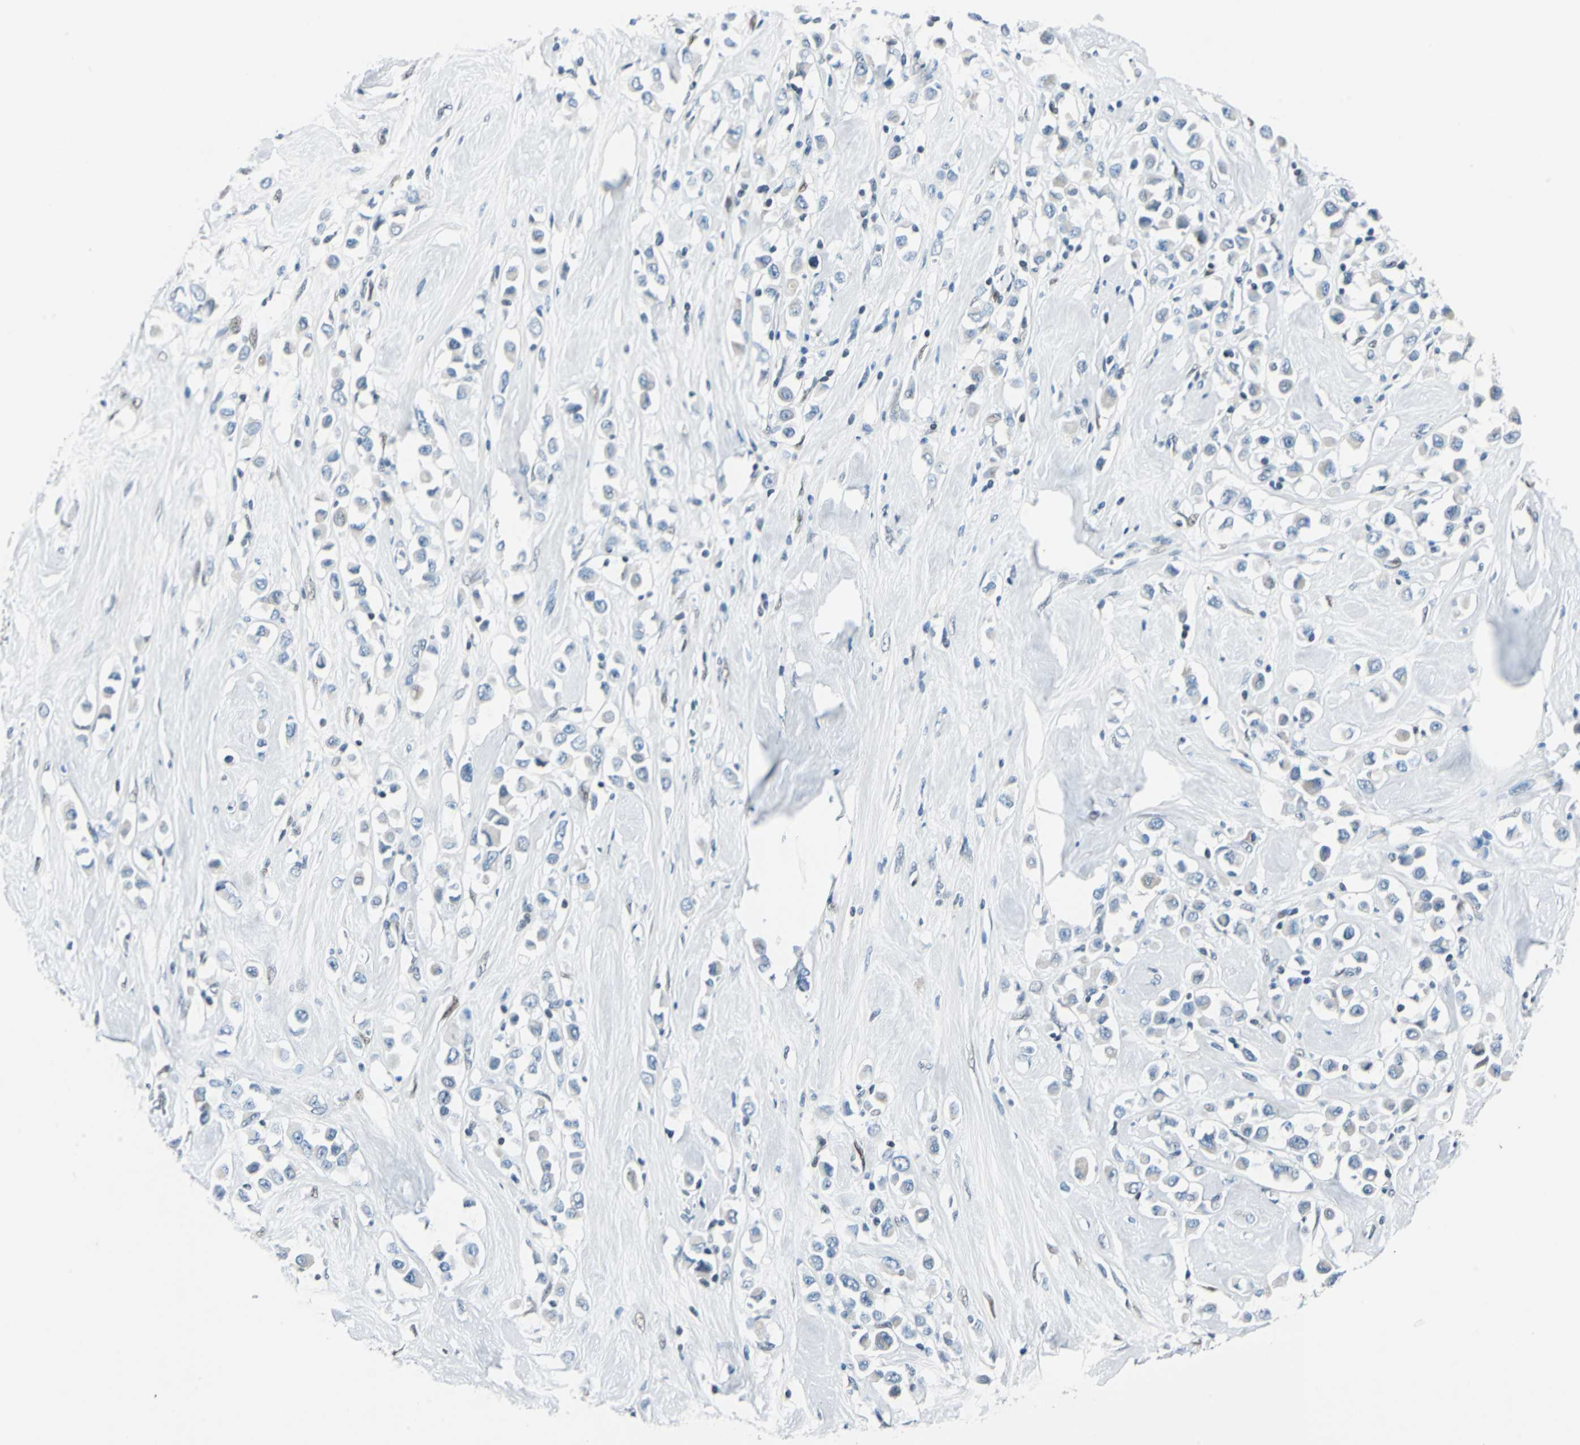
{"staining": {"intensity": "negative", "quantity": "none", "location": "none"}, "tissue": "breast cancer", "cell_type": "Tumor cells", "image_type": "cancer", "snomed": [{"axis": "morphology", "description": "Duct carcinoma"}, {"axis": "topography", "description": "Breast"}], "caption": "High magnification brightfield microscopy of intraductal carcinoma (breast) stained with DAB (brown) and counterstained with hematoxylin (blue): tumor cells show no significant staining.", "gene": "HCFC2", "patient": {"sex": "female", "age": 61}}